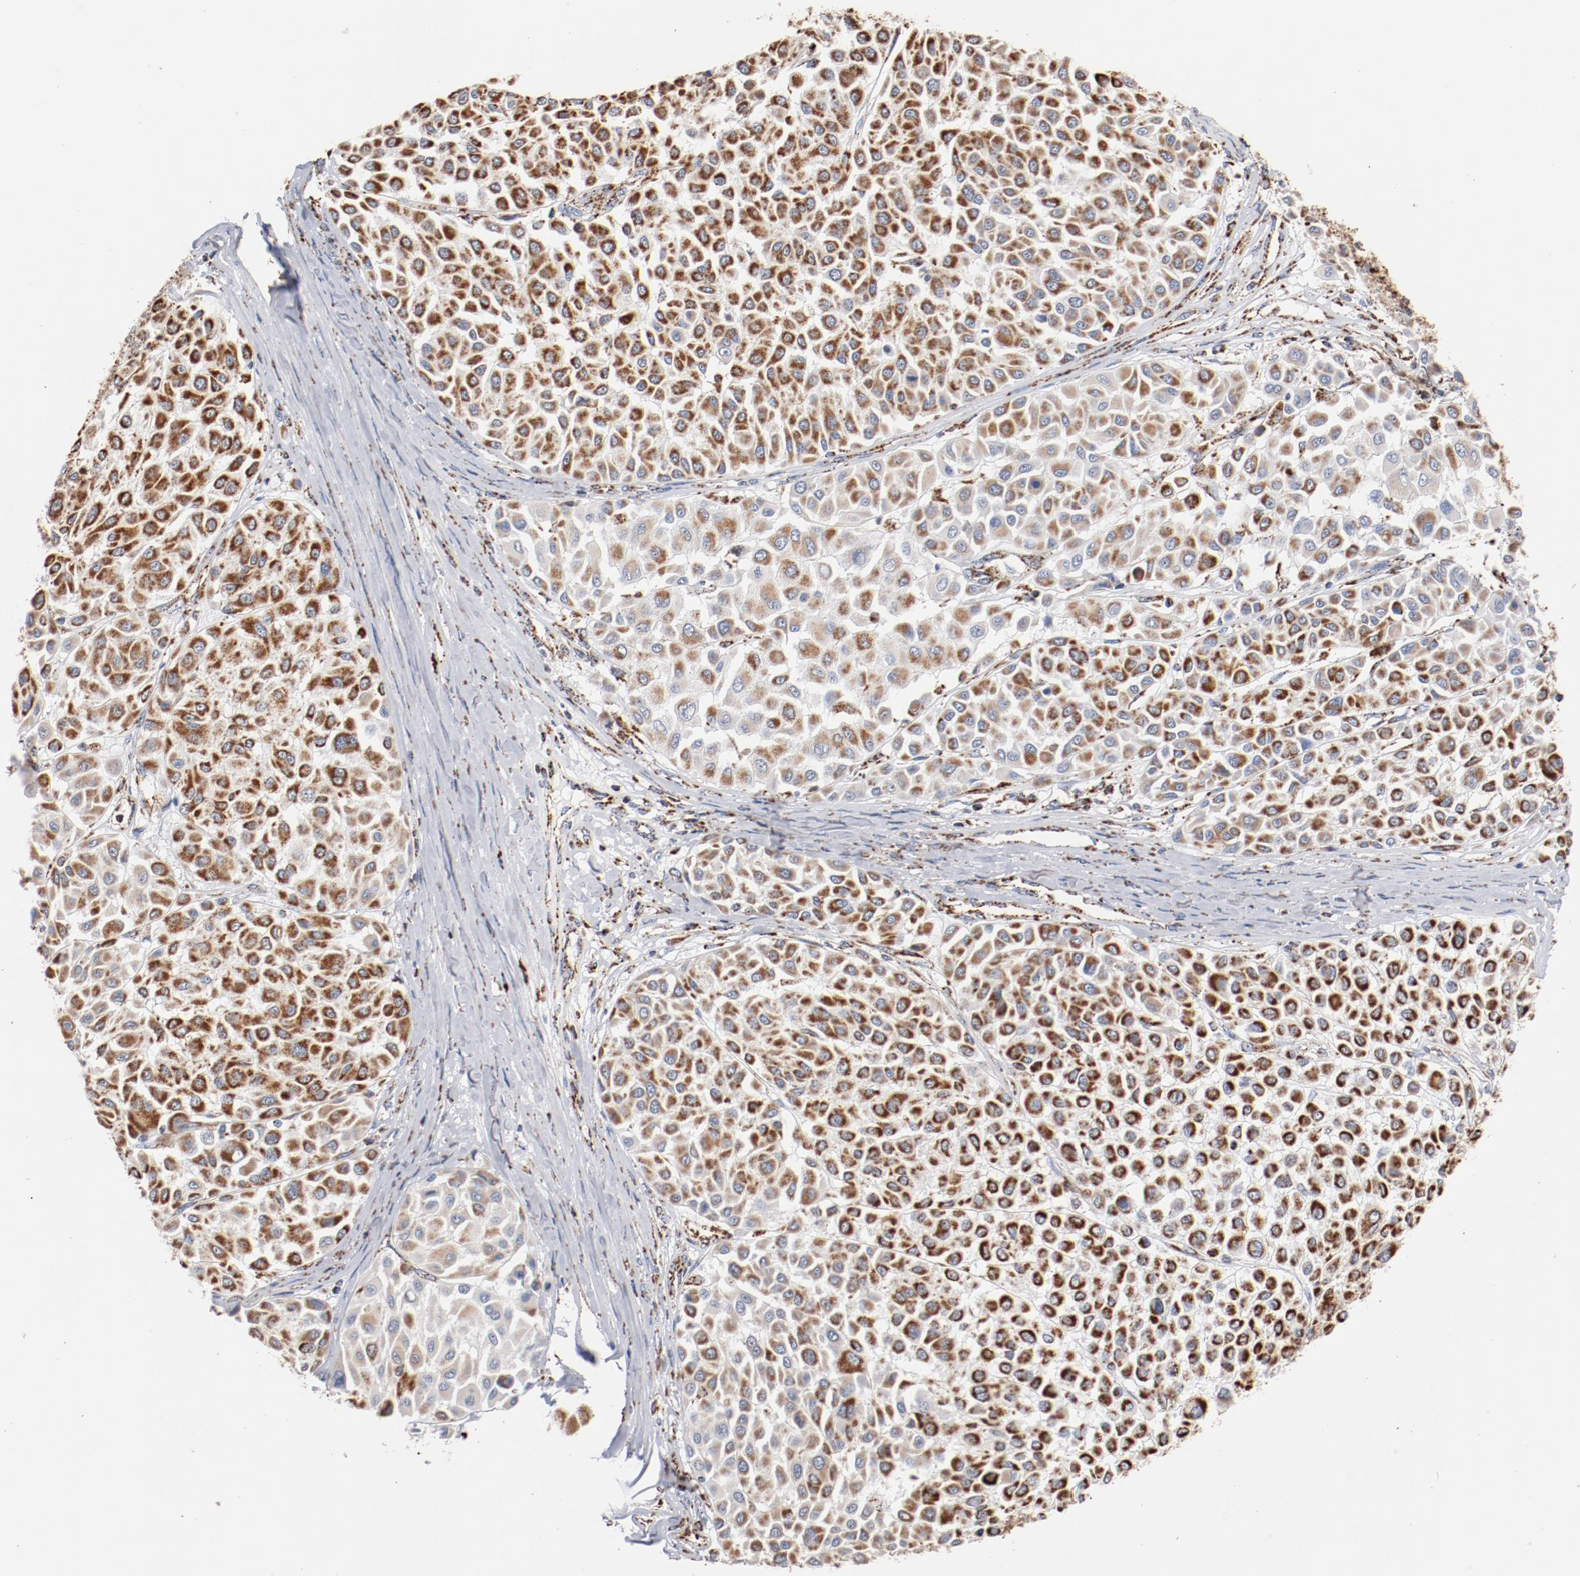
{"staining": {"intensity": "strong", "quantity": ">75%", "location": "cytoplasmic/membranous"}, "tissue": "melanoma", "cell_type": "Tumor cells", "image_type": "cancer", "snomed": [{"axis": "morphology", "description": "Malignant melanoma, Metastatic site"}, {"axis": "topography", "description": "Soft tissue"}], "caption": "IHC (DAB) staining of human melanoma reveals strong cytoplasmic/membranous protein staining in about >75% of tumor cells.", "gene": "NDUFS4", "patient": {"sex": "male", "age": 41}}